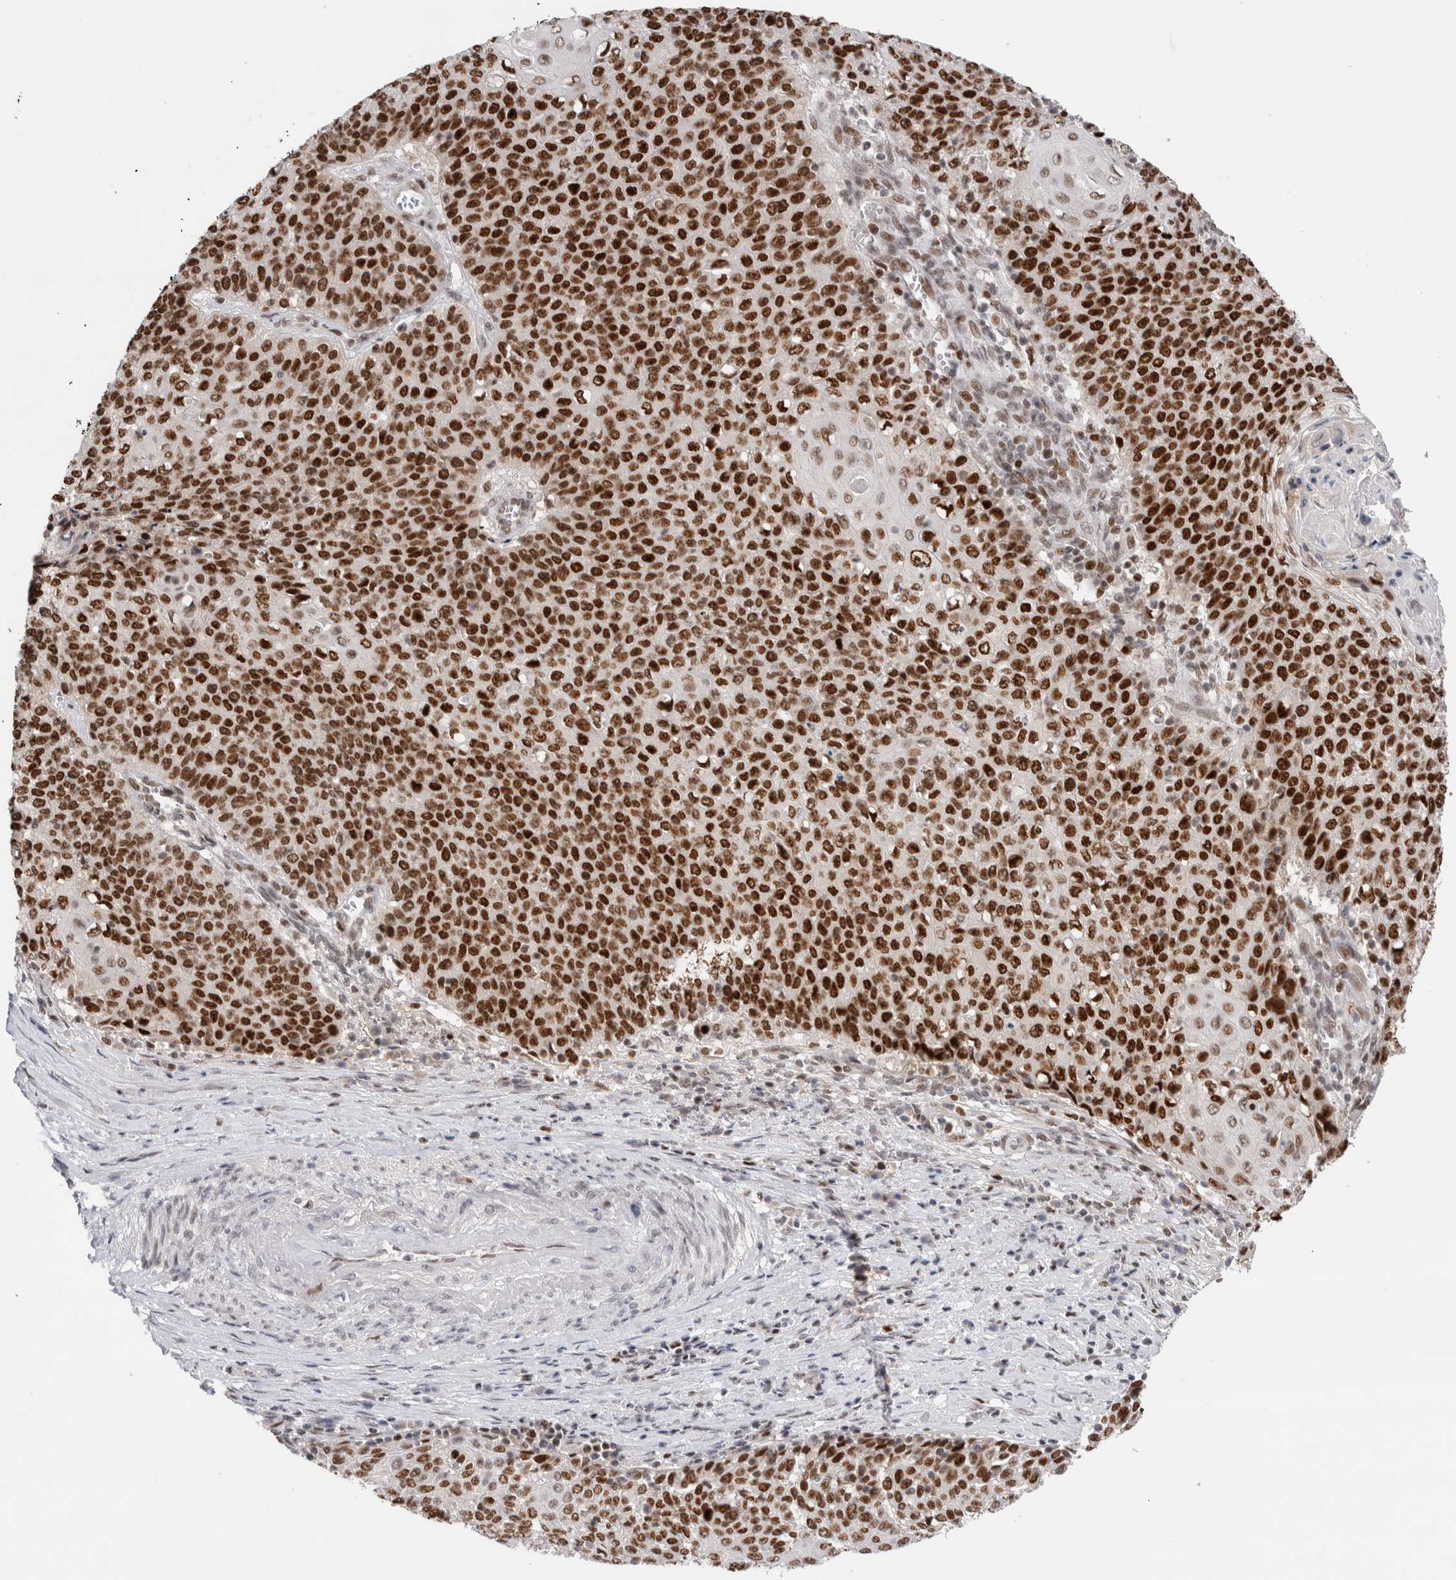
{"staining": {"intensity": "strong", "quantity": ">75%", "location": "nuclear"}, "tissue": "cervical cancer", "cell_type": "Tumor cells", "image_type": "cancer", "snomed": [{"axis": "morphology", "description": "Squamous cell carcinoma, NOS"}, {"axis": "topography", "description": "Cervix"}], "caption": "Protein positivity by immunohistochemistry (IHC) demonstrates strong nuclear positivity in about >75% of tumor cells in cervical cancer.", "gene": "ZNF521", "patient": {"sex": "female", "age": 39}}